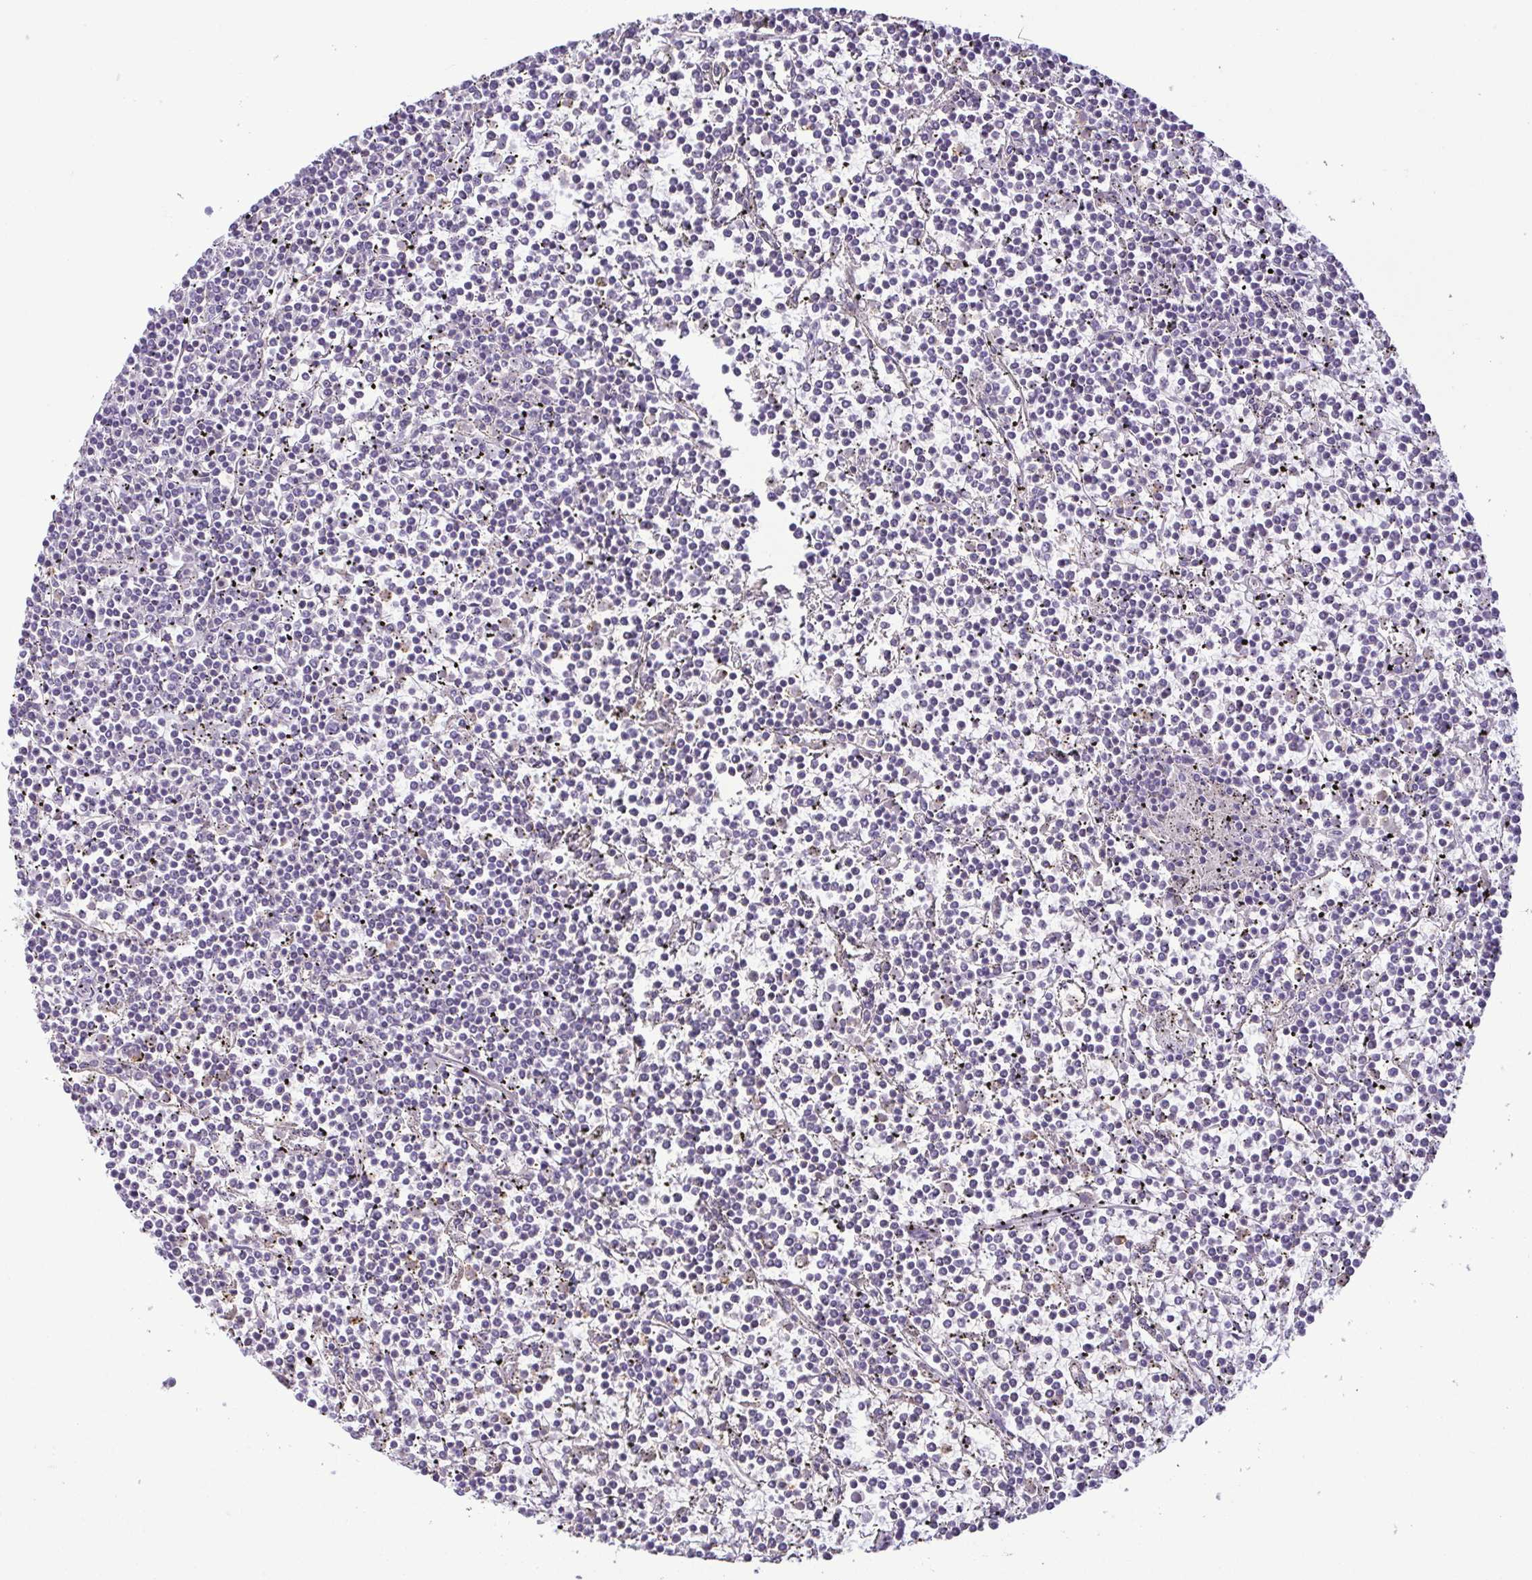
{"staining": {"intensity": "negative", "quantity": "none", "location": "none"}, "tissue": "lymphoma", "cell_type": "Tumor cells", "image_type": "cancer", "snomed": [{"axis": "morphology", "description": "Malignant lymphoma, non-Hodgkin's type, Low grade"}, {"axis": "topography", "description": "Spleen"}], "caption": "IHC micrograph of neoplastic tissue: lymphoma stained with DAB demonstrates no significant protein staining in tumor cells.", "gene": "MYL10", "patient": {"sex": "female", "age": 19}}